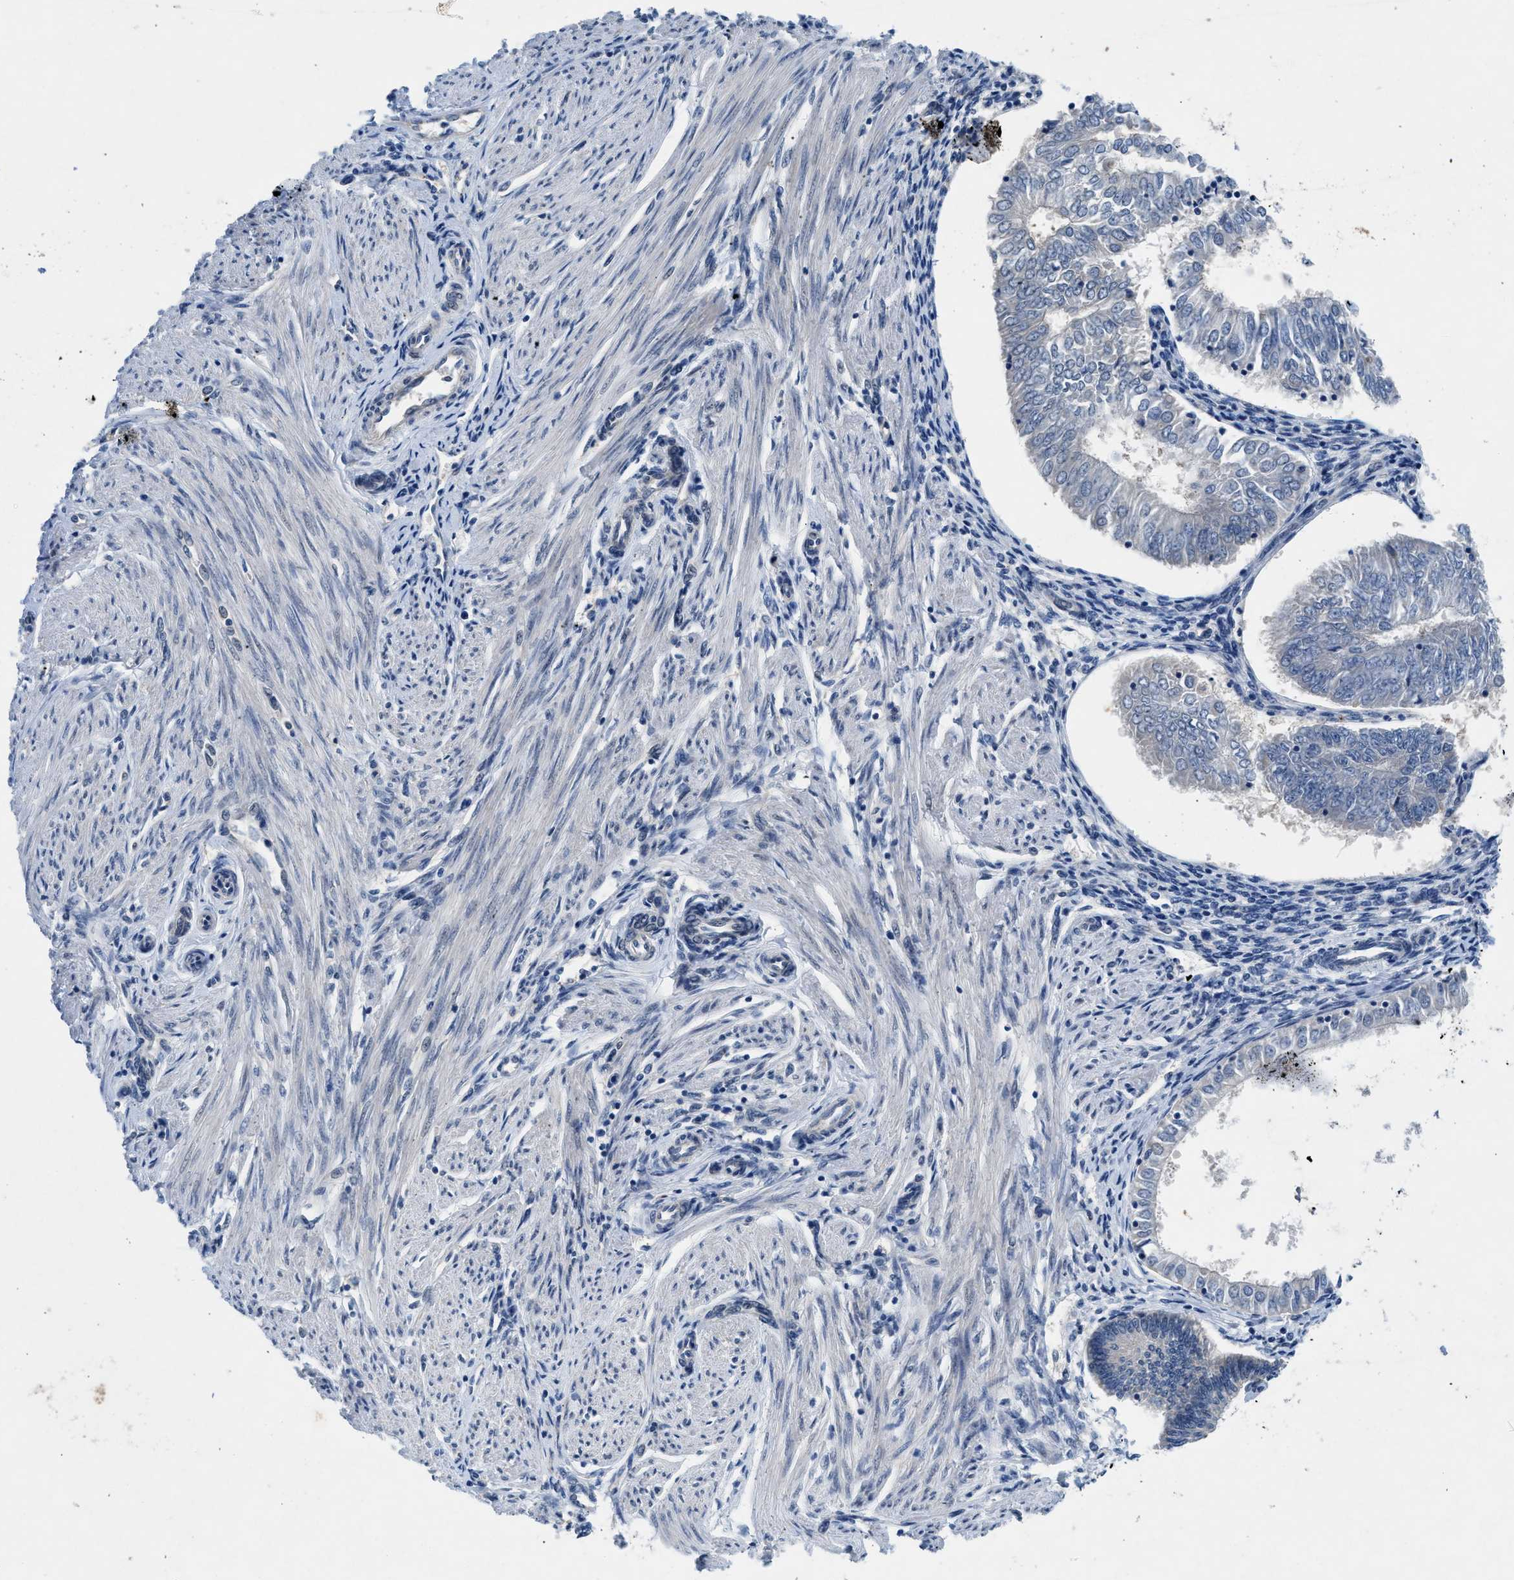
{"staining": {"intensity": "negative", "quantity": "none", "location": "none"}, "tissue": "endometrial cancer", "cell_type": "Tumor cells", "image_type": "cancer", "snomed": [{"axis": "morphology", "description": "Adenocarcinoma, NOS"}, {"axis": "topography", "description": "Endometrium"}], "caption": "Immunohistochemistry of human endometrial adenocarcinoma shows no expression in tumor cells.", "gene": "COPS2", "patient": {"sex": "female", "age": 53}}